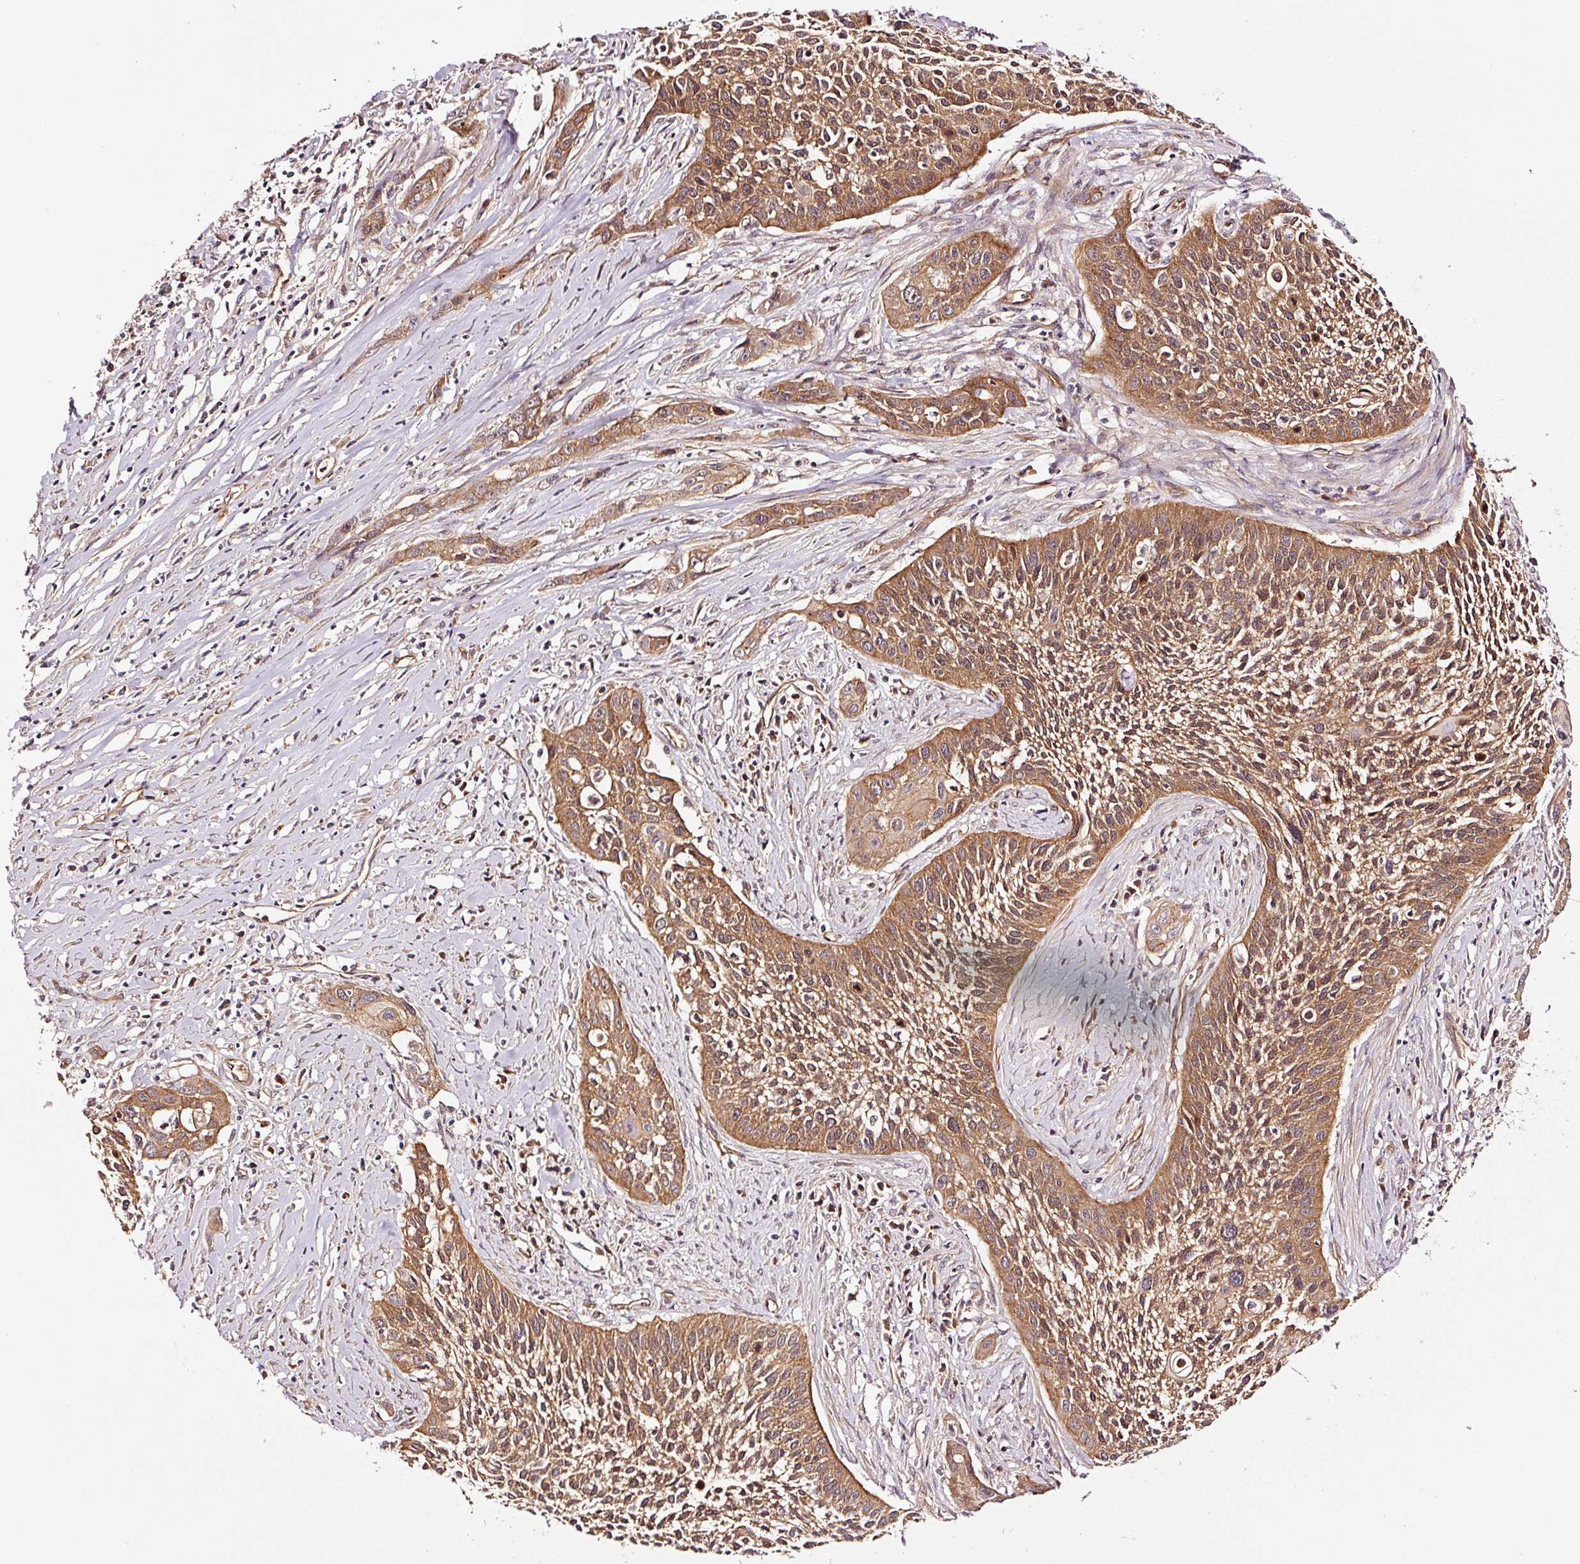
{"staining": {"intensity": "moderate", "quantity": ">75%", "location": "cytoplasmic/membranous"}, "tissue": "cervical cancer", "cell_type": "Tumor cells", "image_type": "cancer", "snomed": [{"axis": "morphology", "description": "Squamous cell carcinoma, NOS"}, {"axis": "topography", "description": "Cervix"}], "caption": "Cervical squamous cell carcinoma stained with DAB IHC shows medium levels of moderate cytoplasmic/membranous expression in approximately >75% of tumor cells.", "gene": "METAP1", "patient": {"sex": "female", "age": 34}}